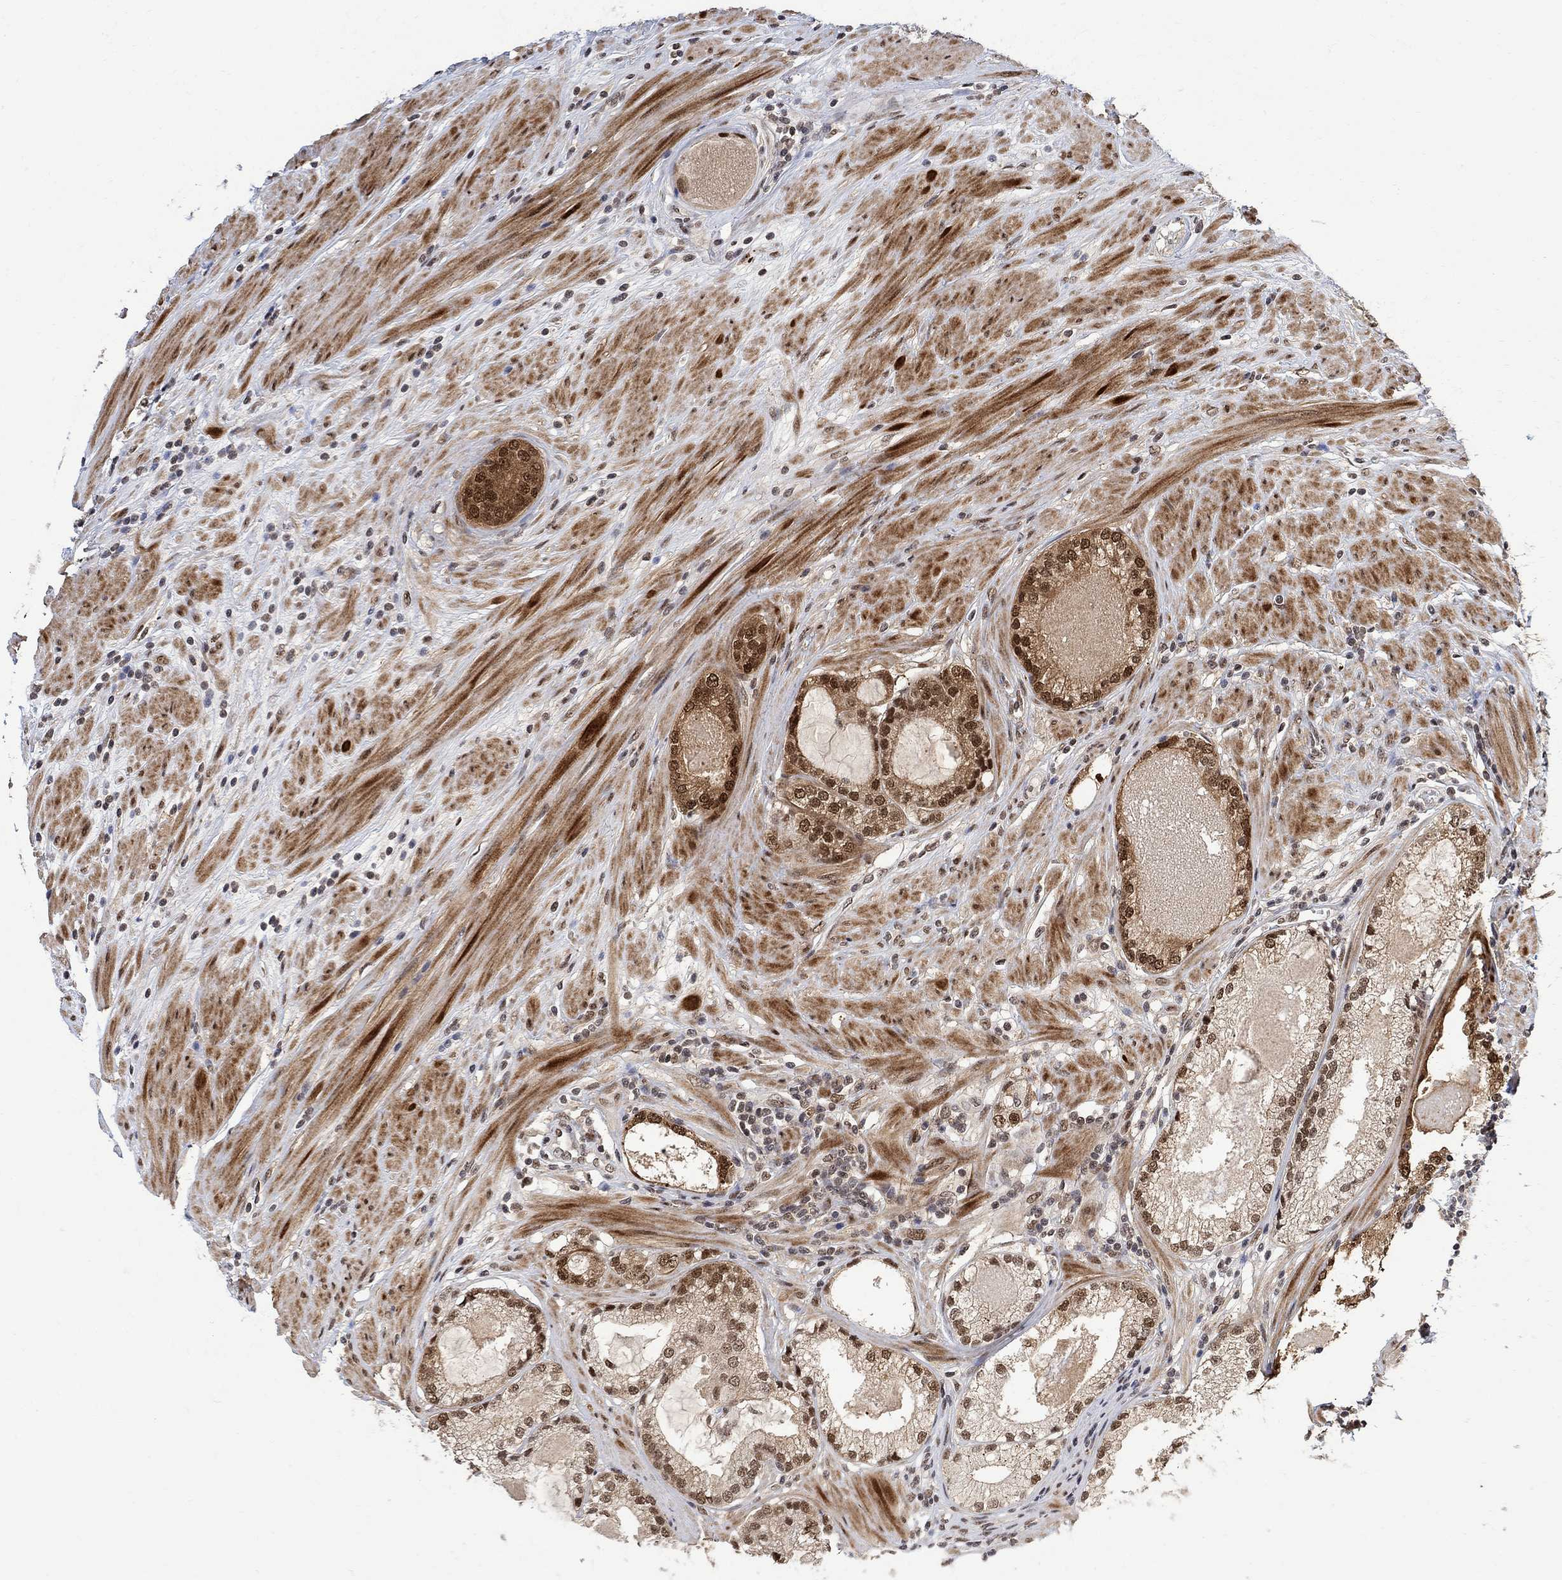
{"staining": {"intensity": "moderate", "quantity": ">75%", "location": "nuclear"}, "tissue": "prostate cancer", "cell_type": "Tumor cells", "image_type": "cancer", "snomed": [{"axis": "morphology", "description": "Adenocarcinoma, High grade"}, {"axis": "topography", "description": "Prostate and seminal vesicle, NOS"}], "caption": "High-grade adenocarcinoma (prostate) stained with a protein marker demonstrates moderate staining in tumor cells.", "gene": "E4F1", "patient": {"sex": "male", "age": 62}}